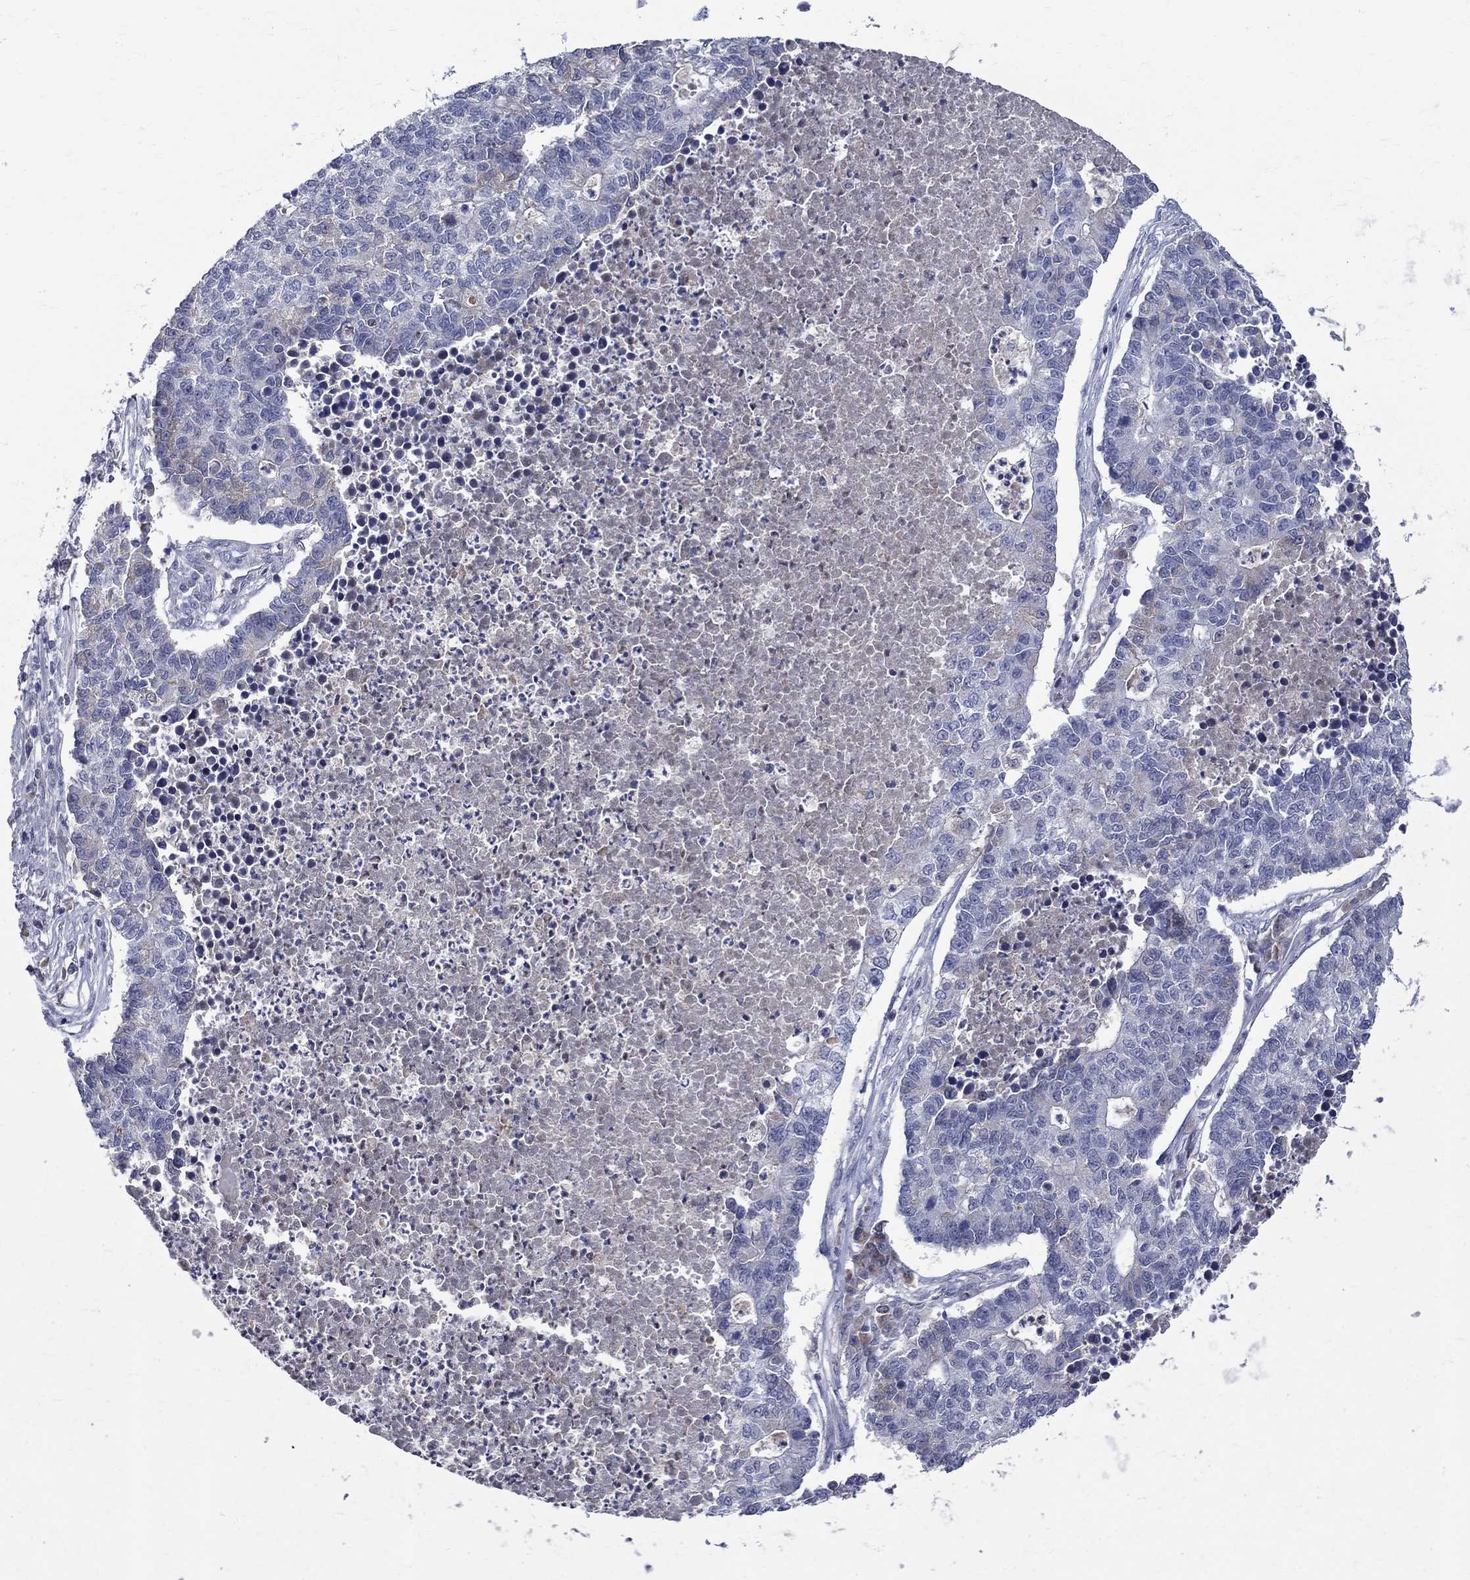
{"staining": {"intensity": "negative", "quantity": "none", "location": "none"}, "tissue": "lung cancer", "cell_type": "Tumor cells", "image_type": "cancer", "snomed": [{"axis": "morphology", "description": "Adenocarcinoma, NOS"}, {"axis": "topography", "description": "Lung"}], "caption": "Human lung cancer (adenocarcinoma) stained for a protein using immunohistochemistry reveals no positivity in tumor cells.", "gene": "SLC4A10", "patient": {"sex": "male", "age": 57}}